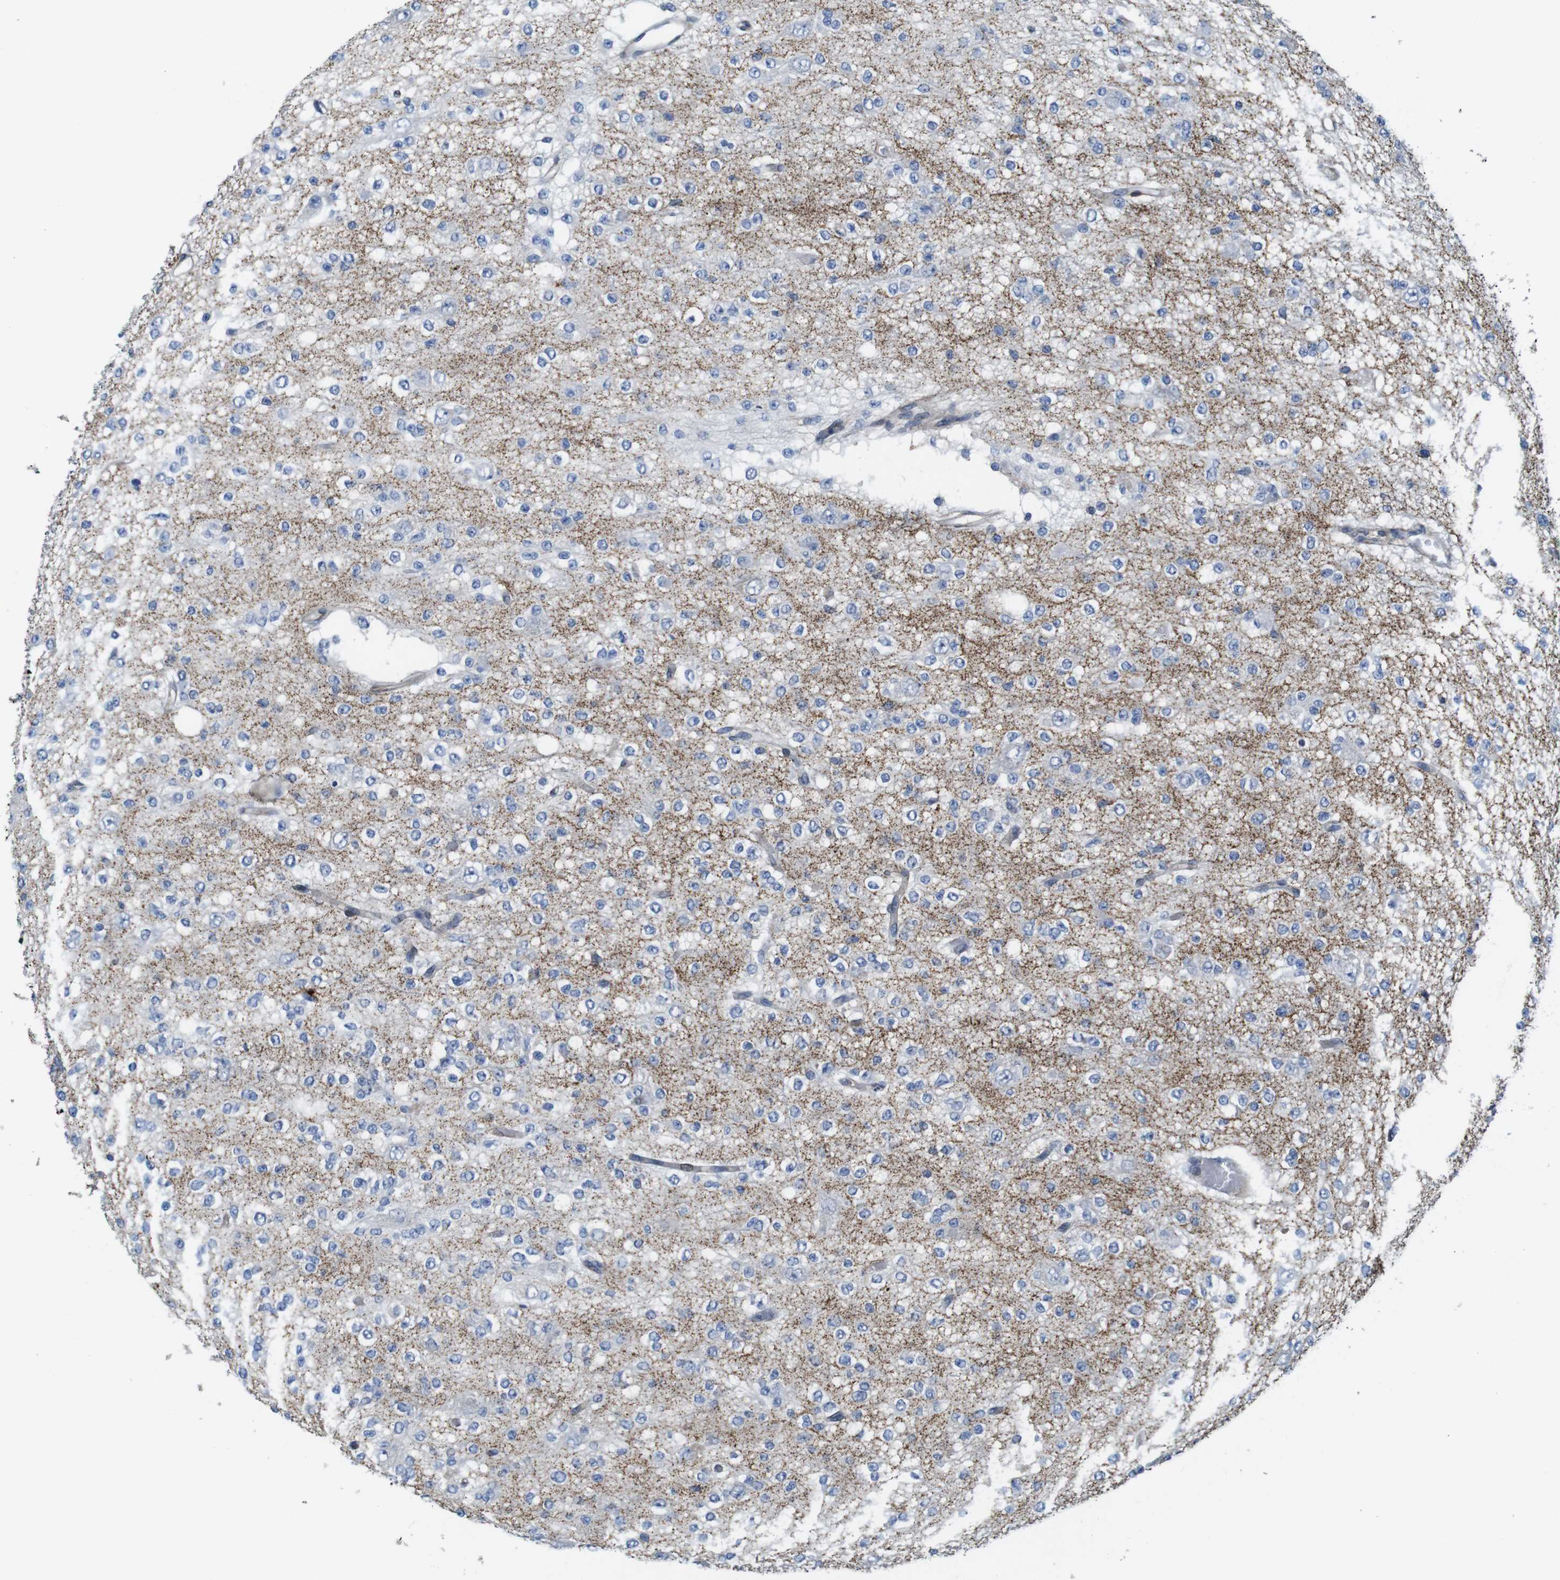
{"staining": {"intensity": "negative", "quantity": "none", "location": "none"}, "tissue": "glioma", "cell_type": "Tumor cells", "image_type": "cancer", "snomed": [{"axis": "morphology", "description": "Glioma, malignant, Low grade"}, {"axis": "topography", "description": "Brain"}], "caption": "Malignant glioma (low-grade) was stained to show a protein in brown. There is no significant staining in tumor cells. (Stains: DAB IHC with hematoxylin counter stain, Microscopy: brightfield microscopy at high magnification).", "gene": "PCOLCE2", "patient": {"sex": "male", "age": 38}}